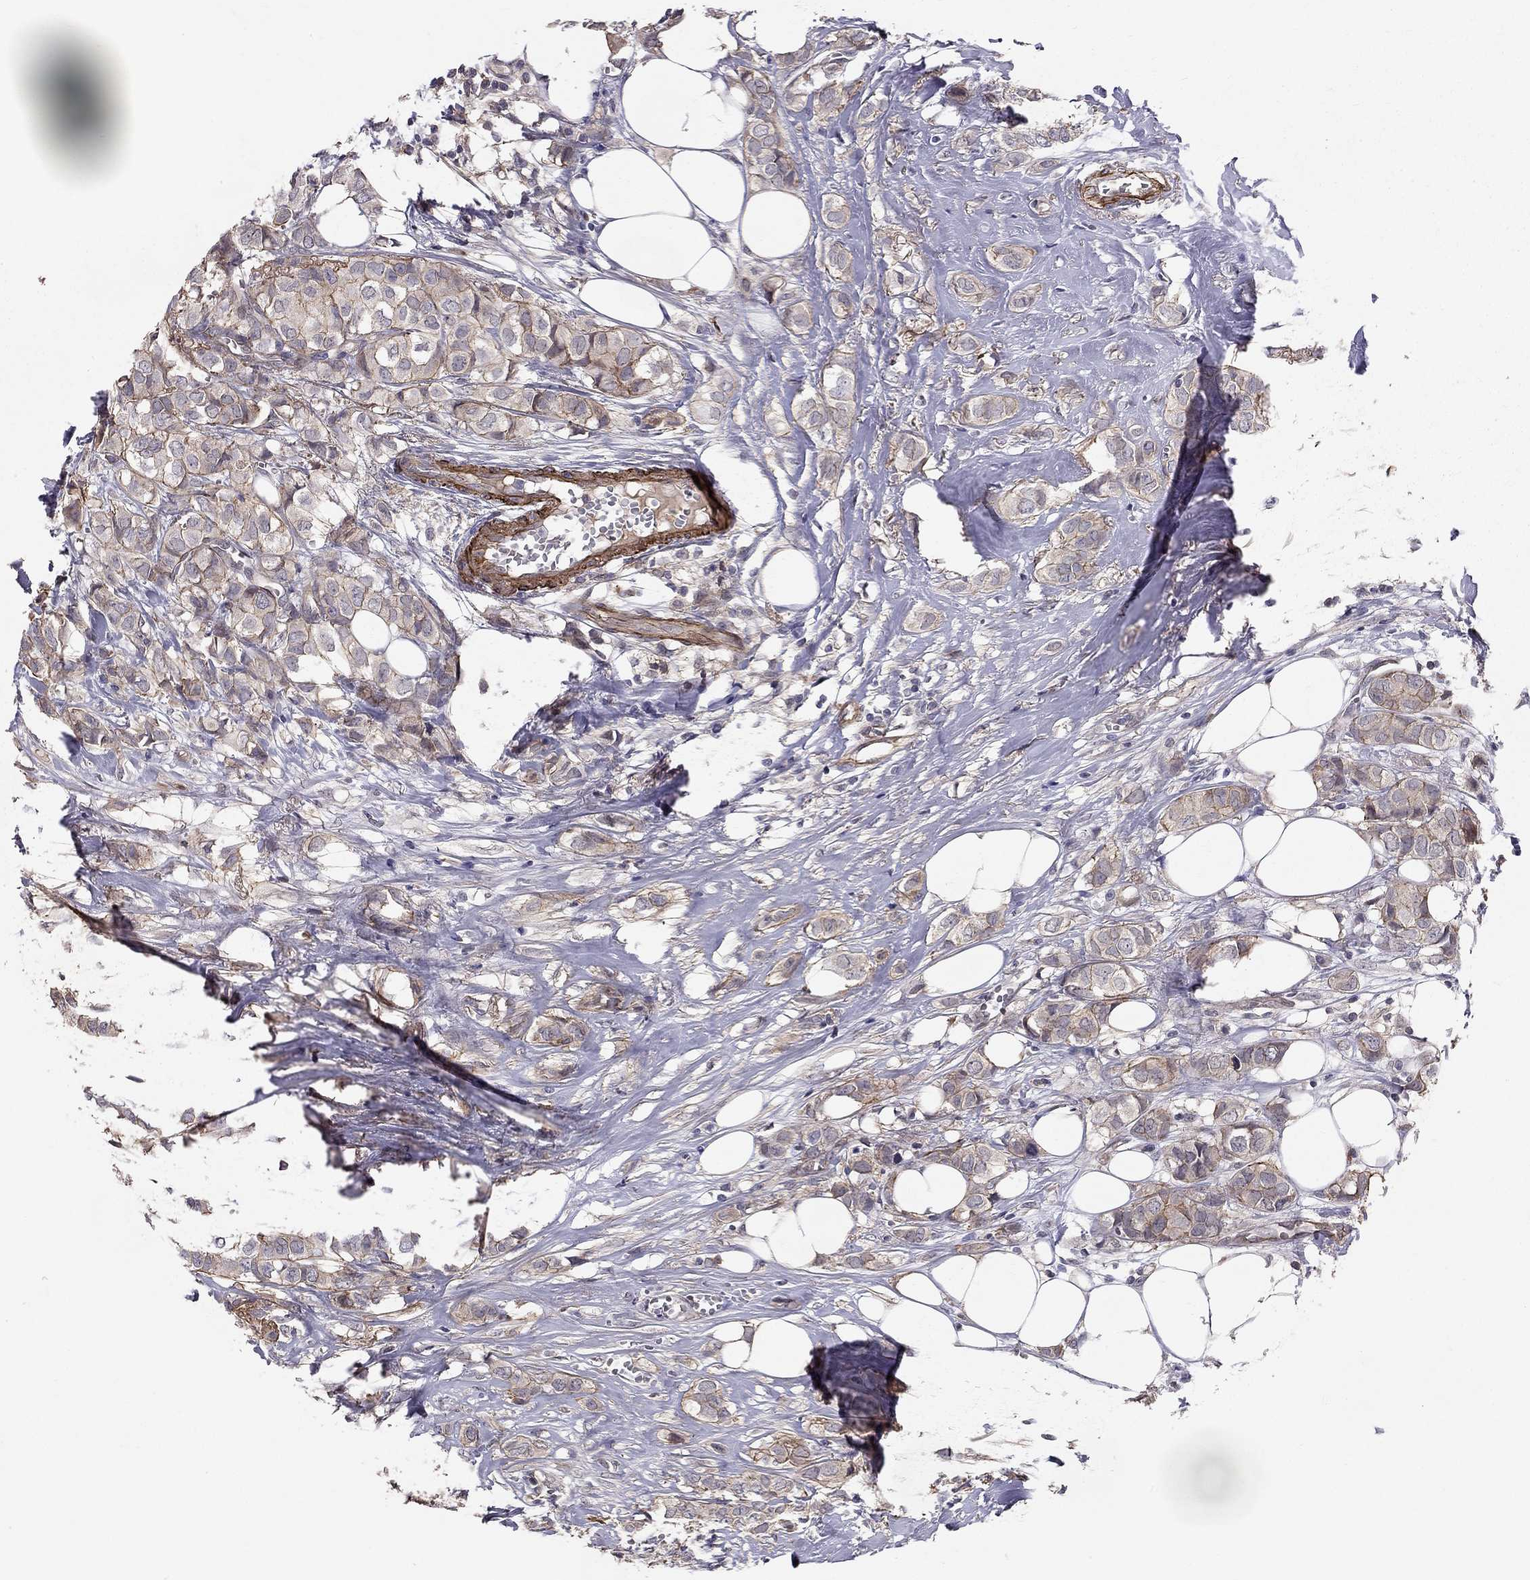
{"staining": {"intensity": "moderate", "quantity": ">75%", "location": "cytoplasmic/membranous"}, "tissue": "breast cancer", "cell_type": "Tumor cells", "image_type": "cancer", "snomed": [{"axis": "morphology", "description": "Duct carcinoma"}, {"axis": "topography", "description": "Breast"}], "caption": "Immunohistochemistry of breast infiltrating ductal carcinoma shows medium levels of moderate cytoplasmic/membranous staining in approximately >75% of tumor cells. The protein of interest is shown in brown color, while the nuclei are stained blue.", "gene": "GJB4", "patient": {"sex": "female", "age": 85}}